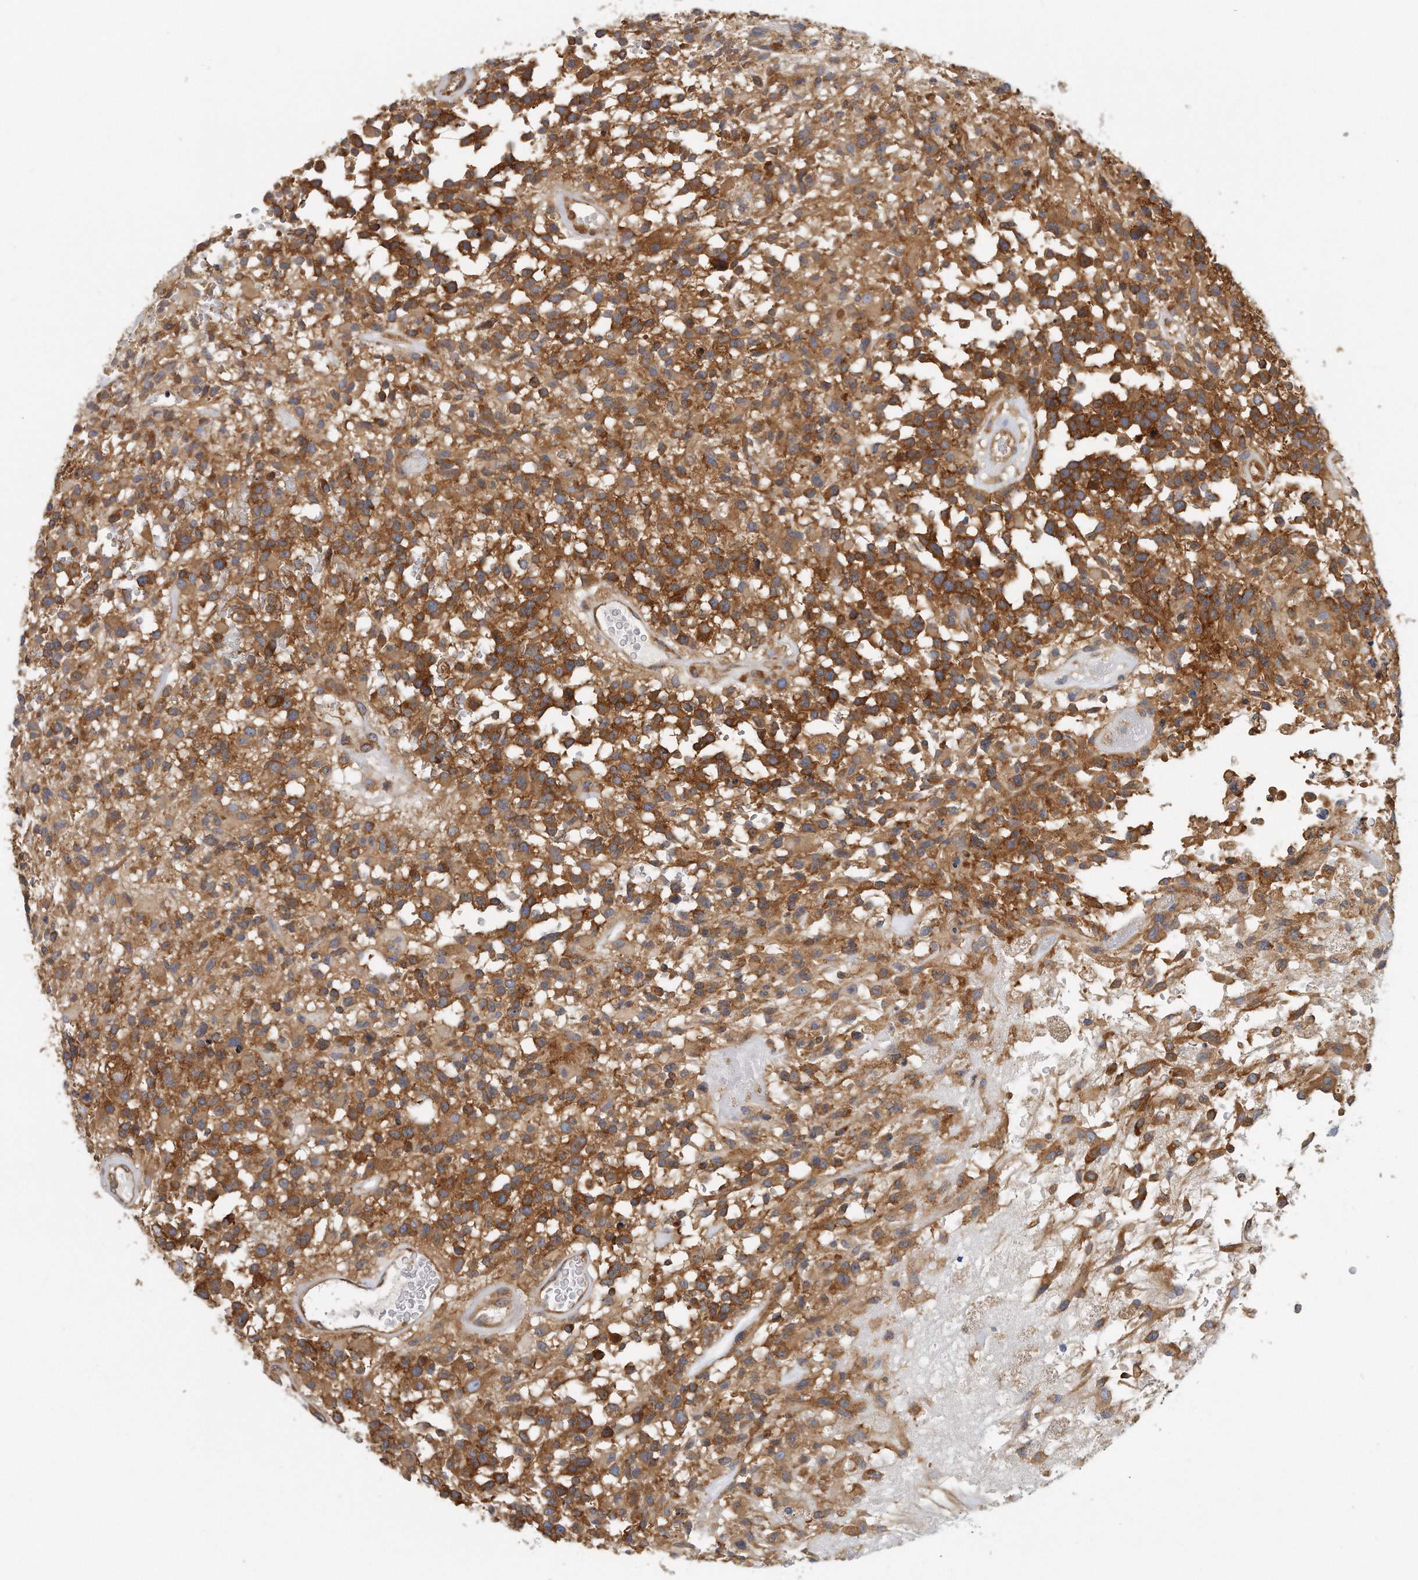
{"staining": {"intensity": "strong", "quantity": "25%-75%", "location": "cytoplasmic/membranous"}, "tissue": "glioma", "cell_type": "Tumor cells", "image_type": "cancer", "snomed": [{"axis": "morphology", "description": "Glioma, malignant, High grade"}, {"axis": "morphology", "description": "Glioblastoma, NOS"}, {"axis": "topography", "description": "Brain"}], "caption": "Strong cytoplasmic/membranous protein positivity is seen in approximately 25%-75% of tumor cells in glioma. (brown staining indicates protein expression, while blue staining denotes nuclei).", "gene": "EIF3I", "patient": {"sex": "male", "age": 60}}